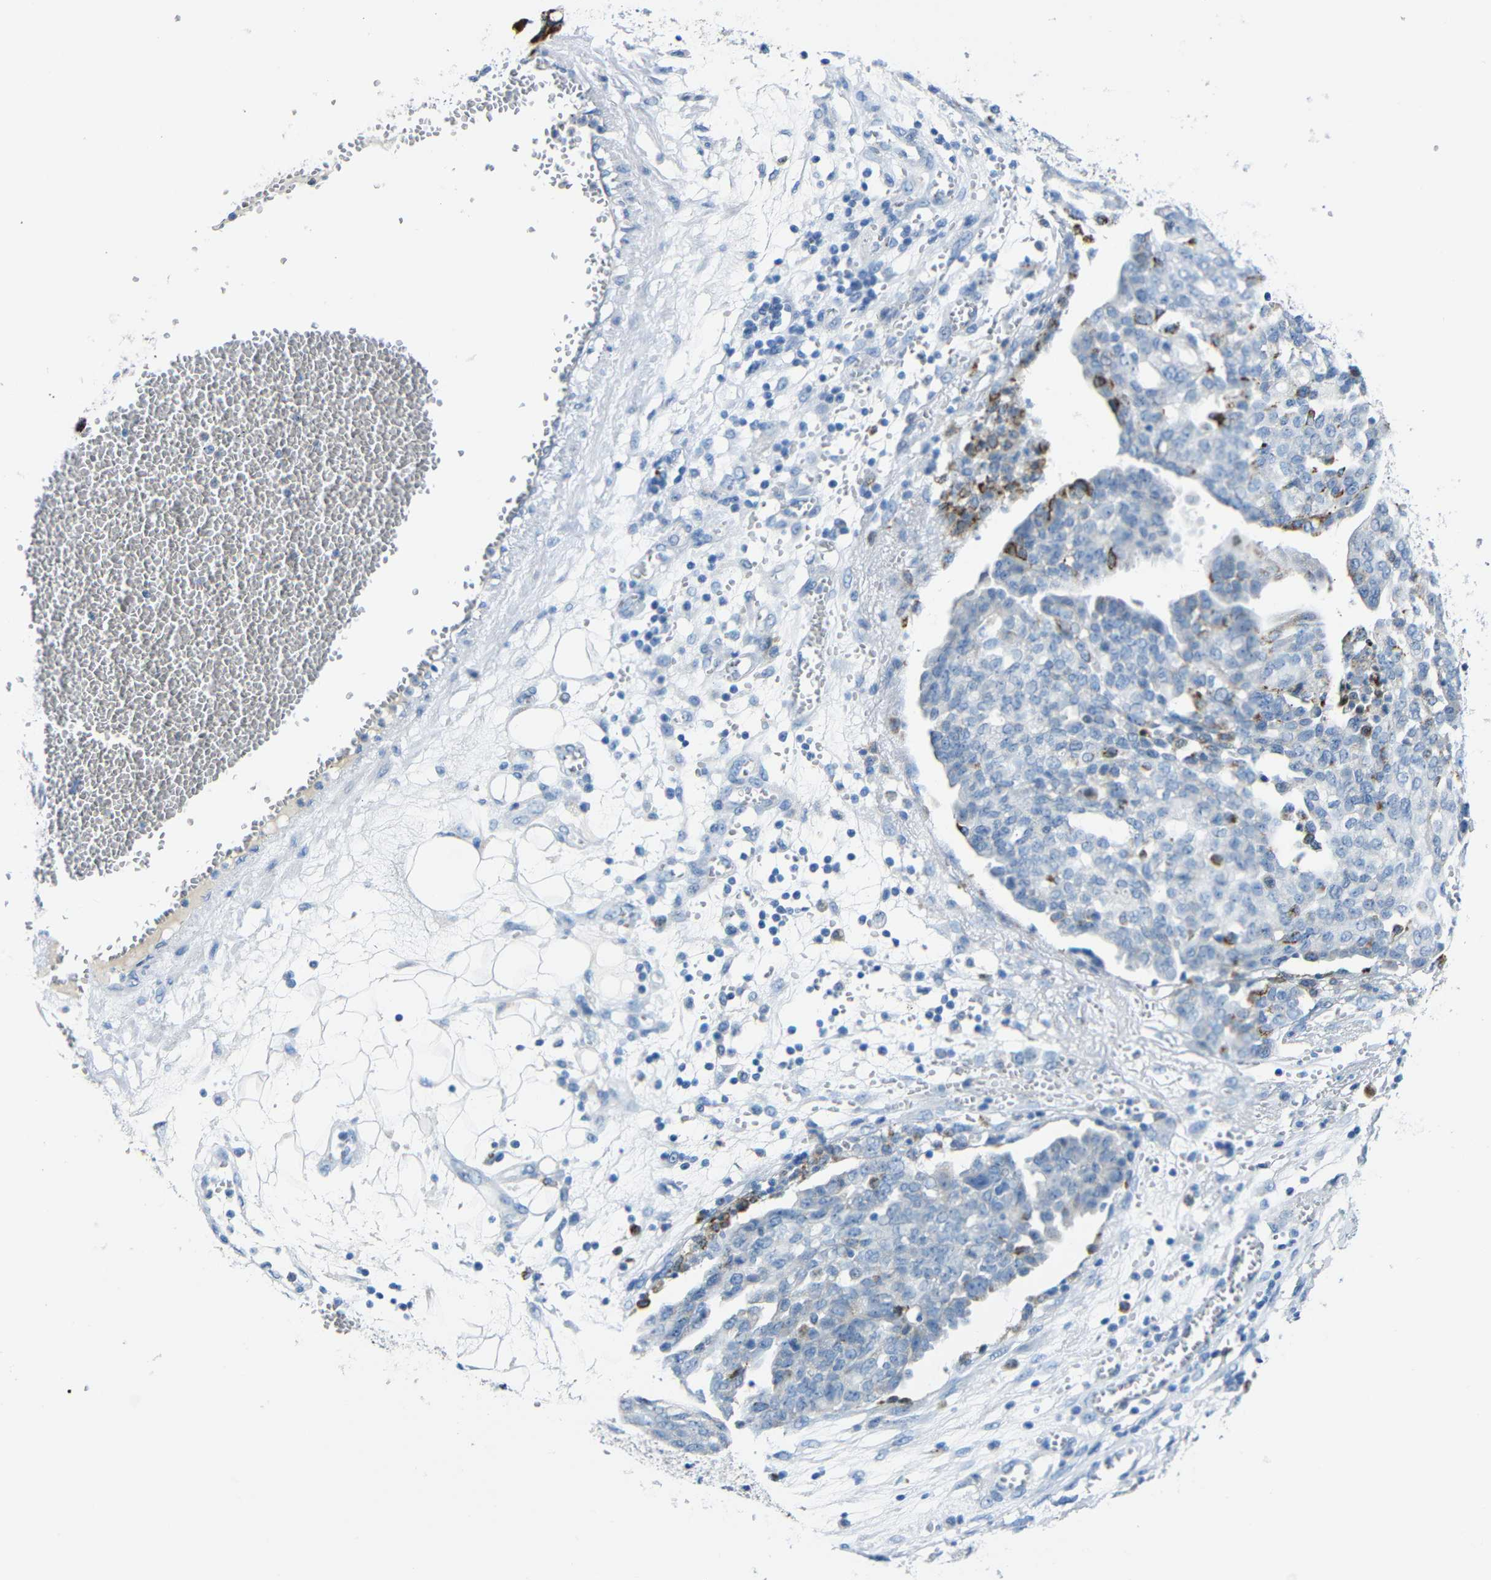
{"staining": {"intensity": "moderate", "quantity": "<25%", "location": "cytoplasmic/membranous"}, "tissue": "ovarian cancer", "cell_type": "Tumor cells", "image_type": "cancer", "snomed": [{"axis": "morphology", "description": "Cystadenocarcinoma, serous, NOS"}, {"axis": "topography", "description": "Soft tissue"}, {"axis": "topography", "description": "Ovary"}], "caption": "IHC image of ovarian serous cystadenocarcinoma stained for a protein (brown), which displays low levels of moderate cytoplasmic/membranous expression in approximately <25% of tumor cells.", "gene": "C15orf48", "patient": {"sex": "female", "age": 57}}